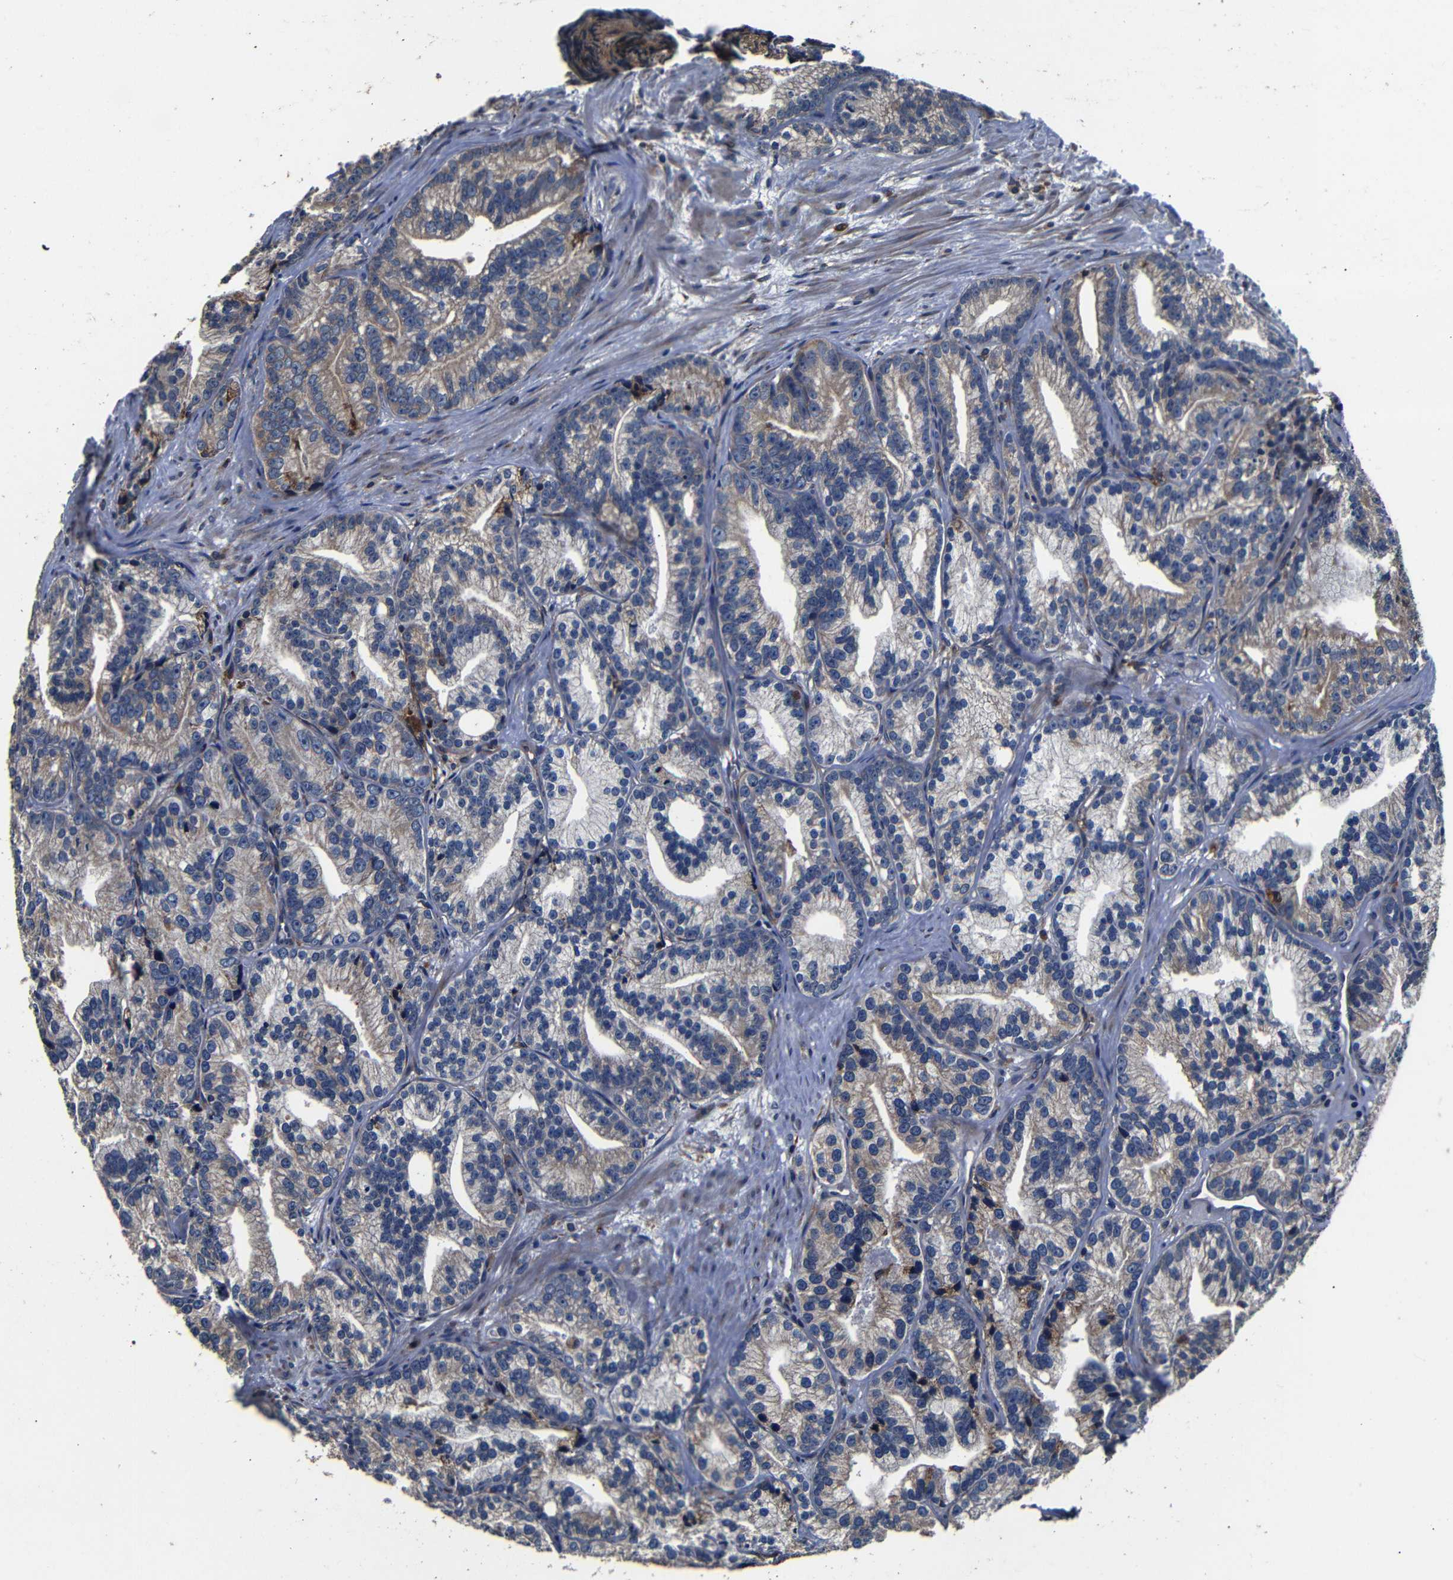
{"staining": {"intensity": "negative", "quantity": "none", "location": "none"}, "tissue": "prostate cancer", "cell_type": "Tumor cells", "image_type": "cancer", "snomed": [{"axis": "morphology", "description": "Adenocarcinoma, Low grade"}, {"axis": "topography", "description": "Prostate"}], "caption": "DAB immunohistochemical staining of human prostate adenocarcinoma (low-grade) displays no significant positivity in tumor cells. (IHC, brightfield microscopy, high magnification).", "gene": "SCN9A", "patient": {"sex": "male", "age": 89}}